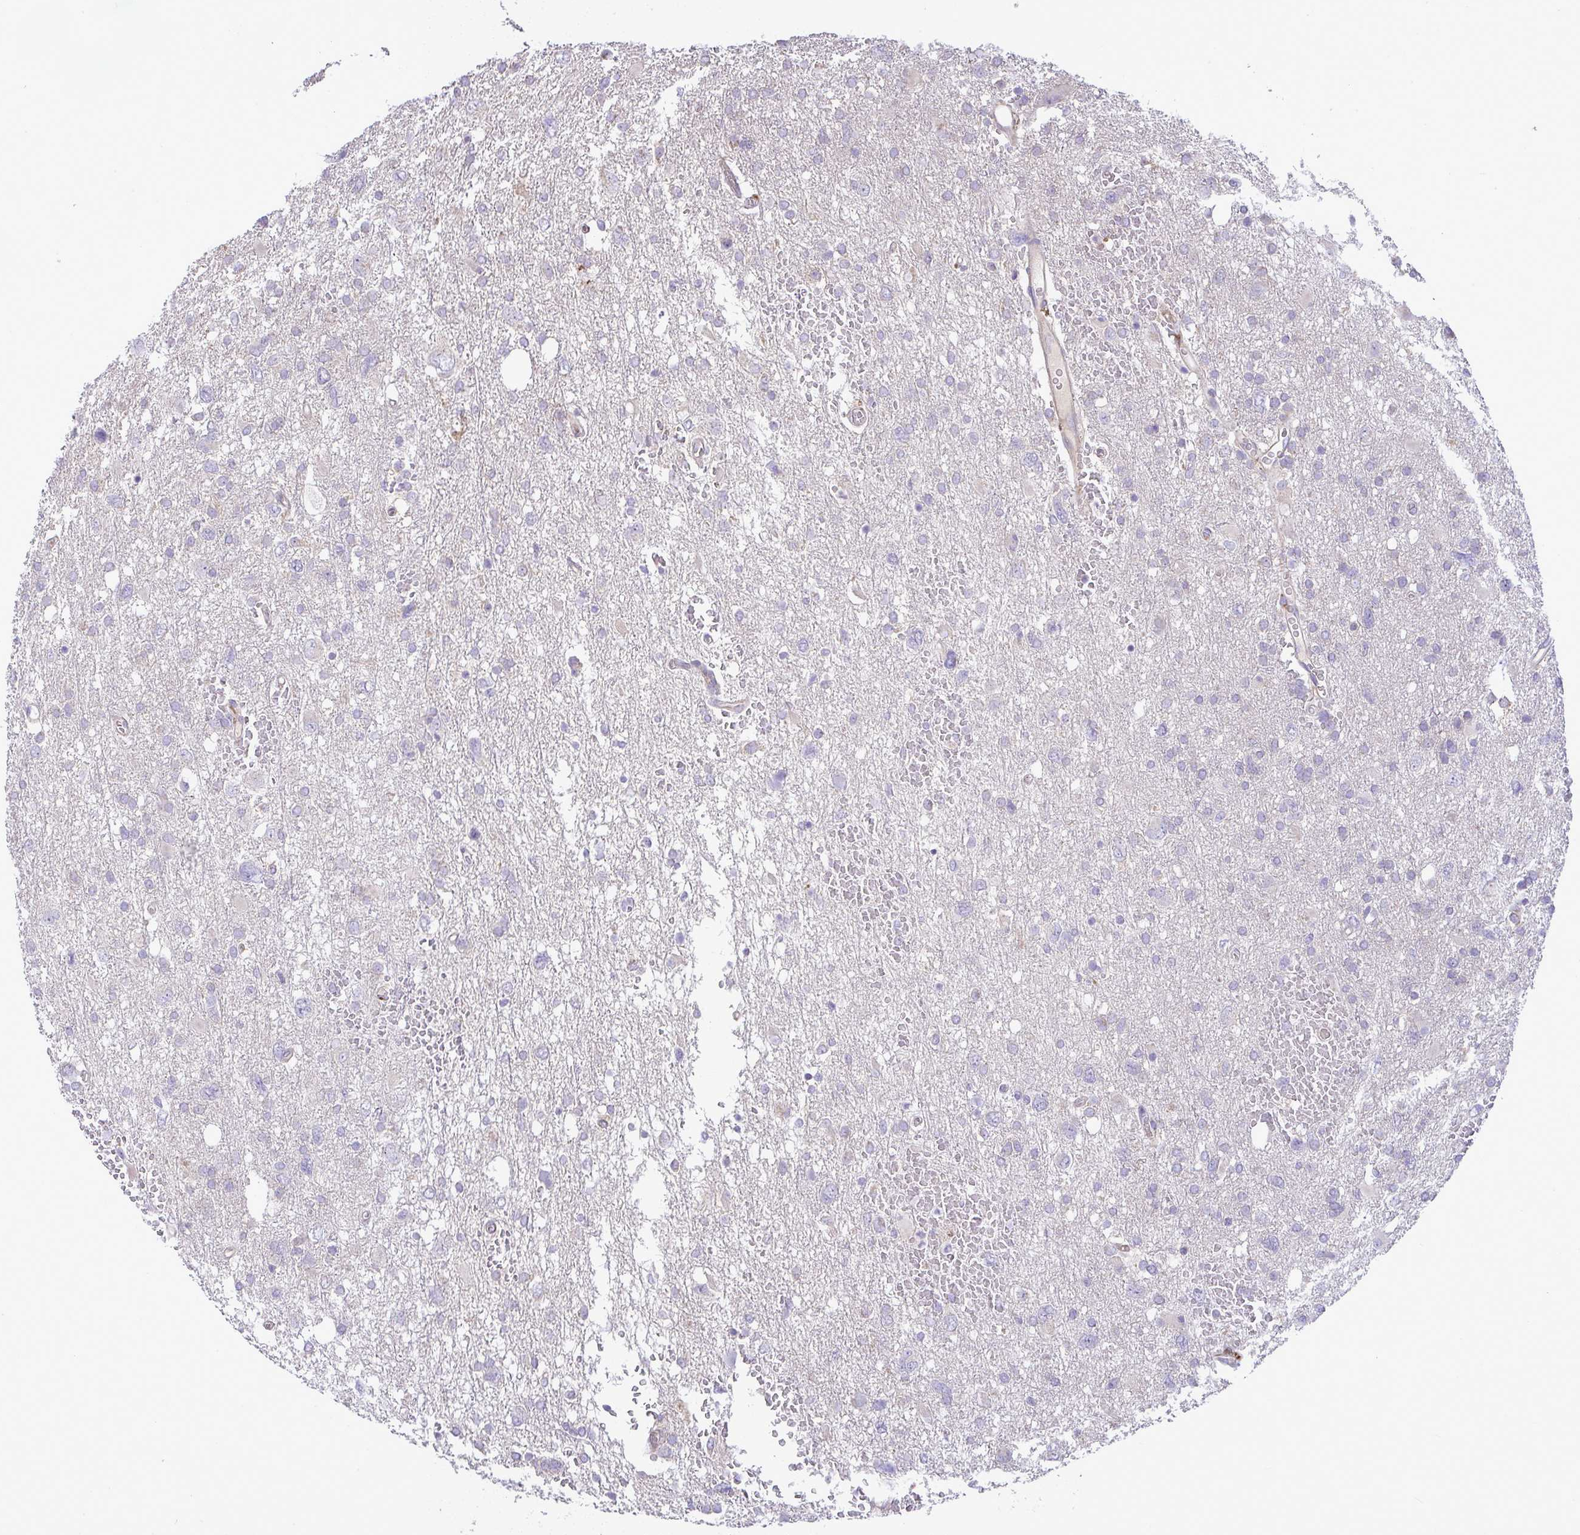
{"staining": {"intensity": "negative", "quantity": "none", "location": "none"}, "tissue": "glioma", "cell_type": "Tumor cells", "image_type": "cancer", "snomed": [{"axis": "morphology", "description": "Glioma, malignant, High grade"}, {"axis": "topography", "description": "Brain"}], "caption": "IHC micrograph of malignant glioma (high-grade) stained for a protein (brown), which demonstrates no staining in tumor cells. (DAB immunohistochemistry visualized using brightfield microscopy, high magnification).", "gene": "GRID2", "patient": {"sex": "male", "age": 61}}